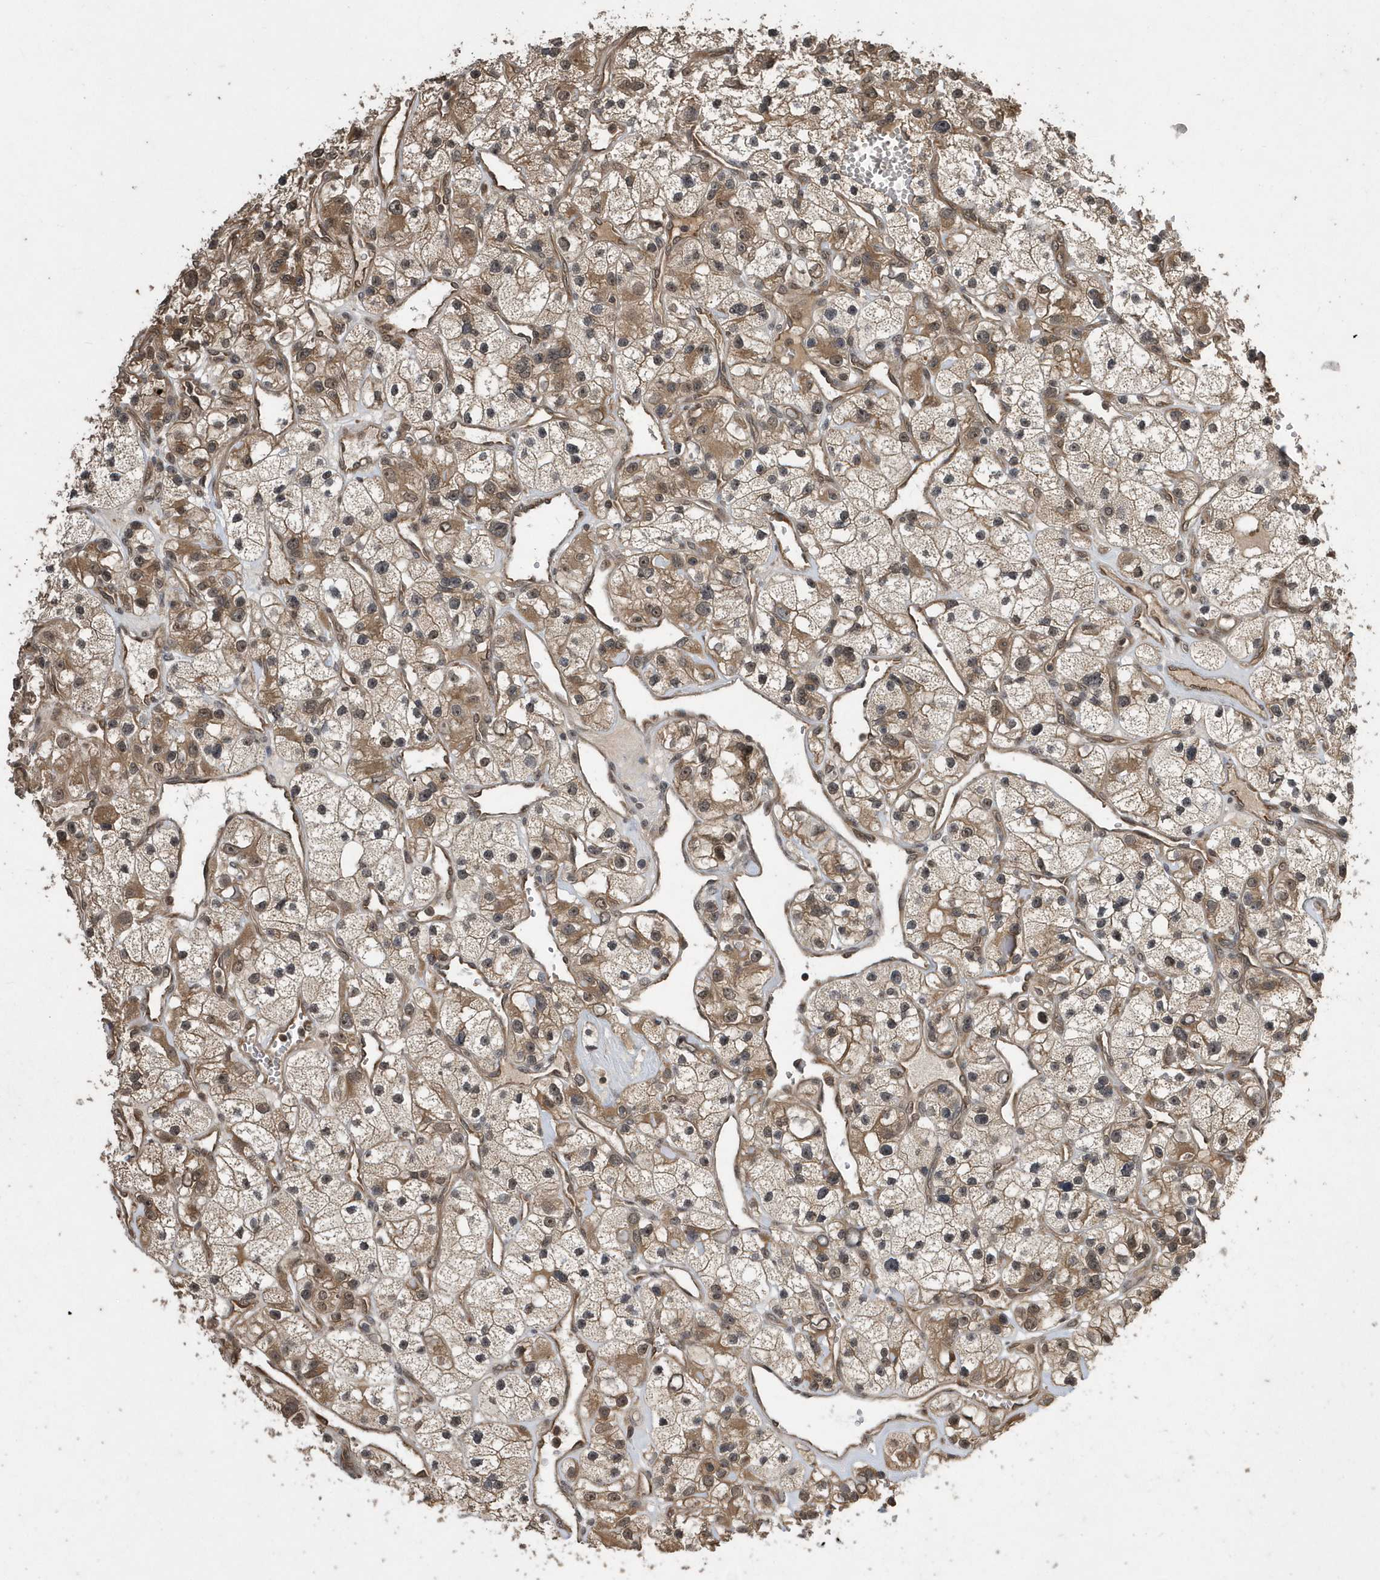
{"staining": {"intensity": "moderate", "quantity": "25%-75%", "location": "cytoplasmic/membranous"}, "tissue": "renal cancer", "cell_type": "Tumor cells", "image_type": "cancer", "snomed": [{"axis": "morphology", "description": "Adenocarcinoma, NOS"}, {"axis": "topography", "description": "Kidney"}], "caption": "A medium amount of moderate cytoplasmic/membranous staining is present in approximately 25%-75% of tumor cells in renal cancer (adenocarcinoma) tissue. The protein is stained brown, and the nuclei are stained in blue (DAB (3,3'-diaminobenzidine) IHC with brightfield microscopy, high magnification).", "gene": "WASHC5", "patient": {"sex": "female", "age": 57}}